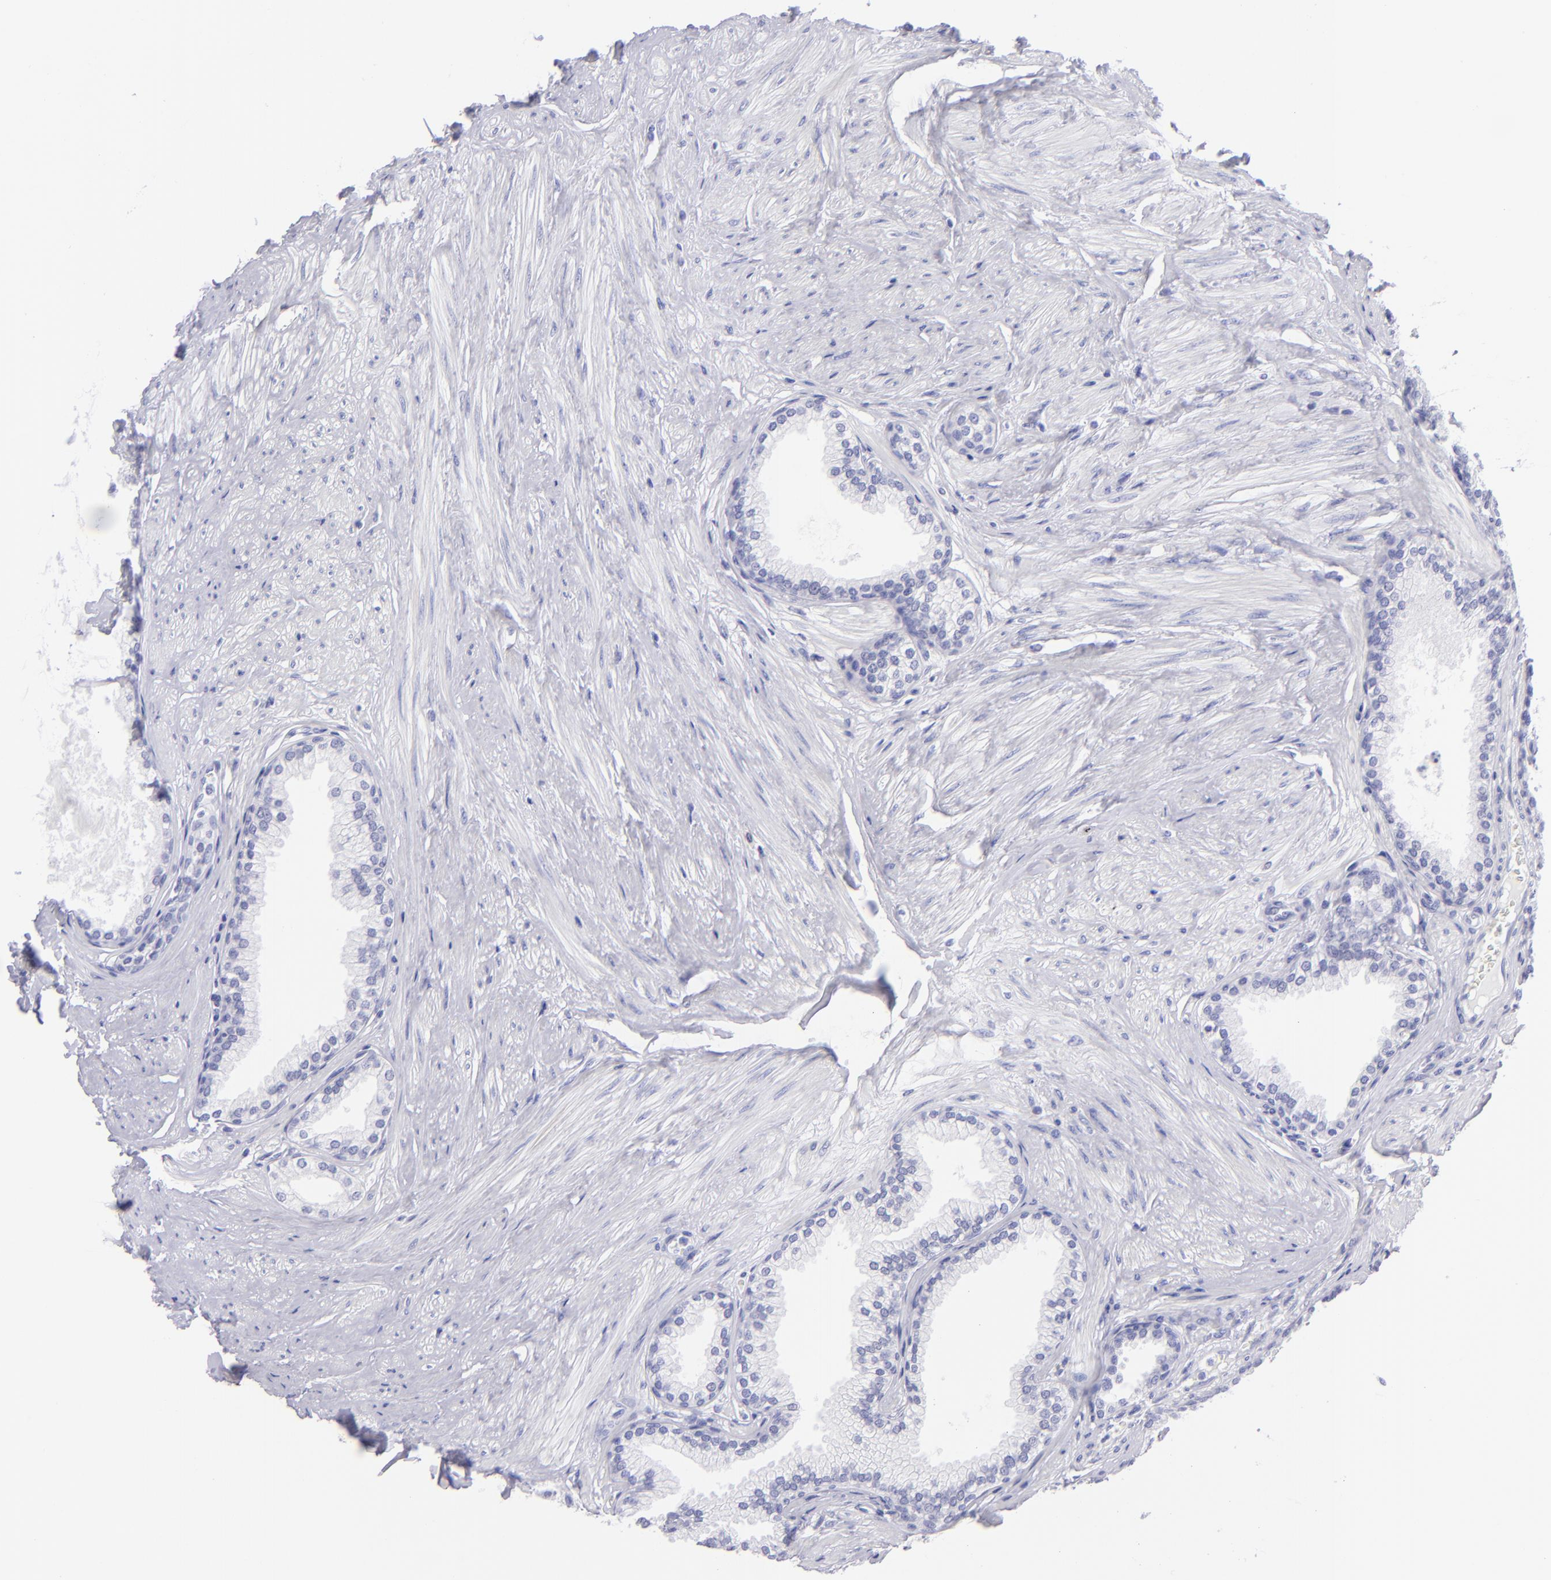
{"staining": {"intensity": "negative", "quantity": "none", "location": "none"}, "tissue": "prostate", "cell_type": "Glandular cells", "image_type": "normal", "snomed": [{"axis": "morphology", "description": "Normal tissue, NOS"}, {"axis": "topography", "description": "Prostate"}], "caption": "High magnification brightfield microscopy of benign prostate stained with DAB (brown) and counterstained with hematoxylin (blue): glandular cells show no significant expression. Nuclei are stained in blue.", "gene": "SLC1A3", "patient": {"sex": "male", "age": 64}}